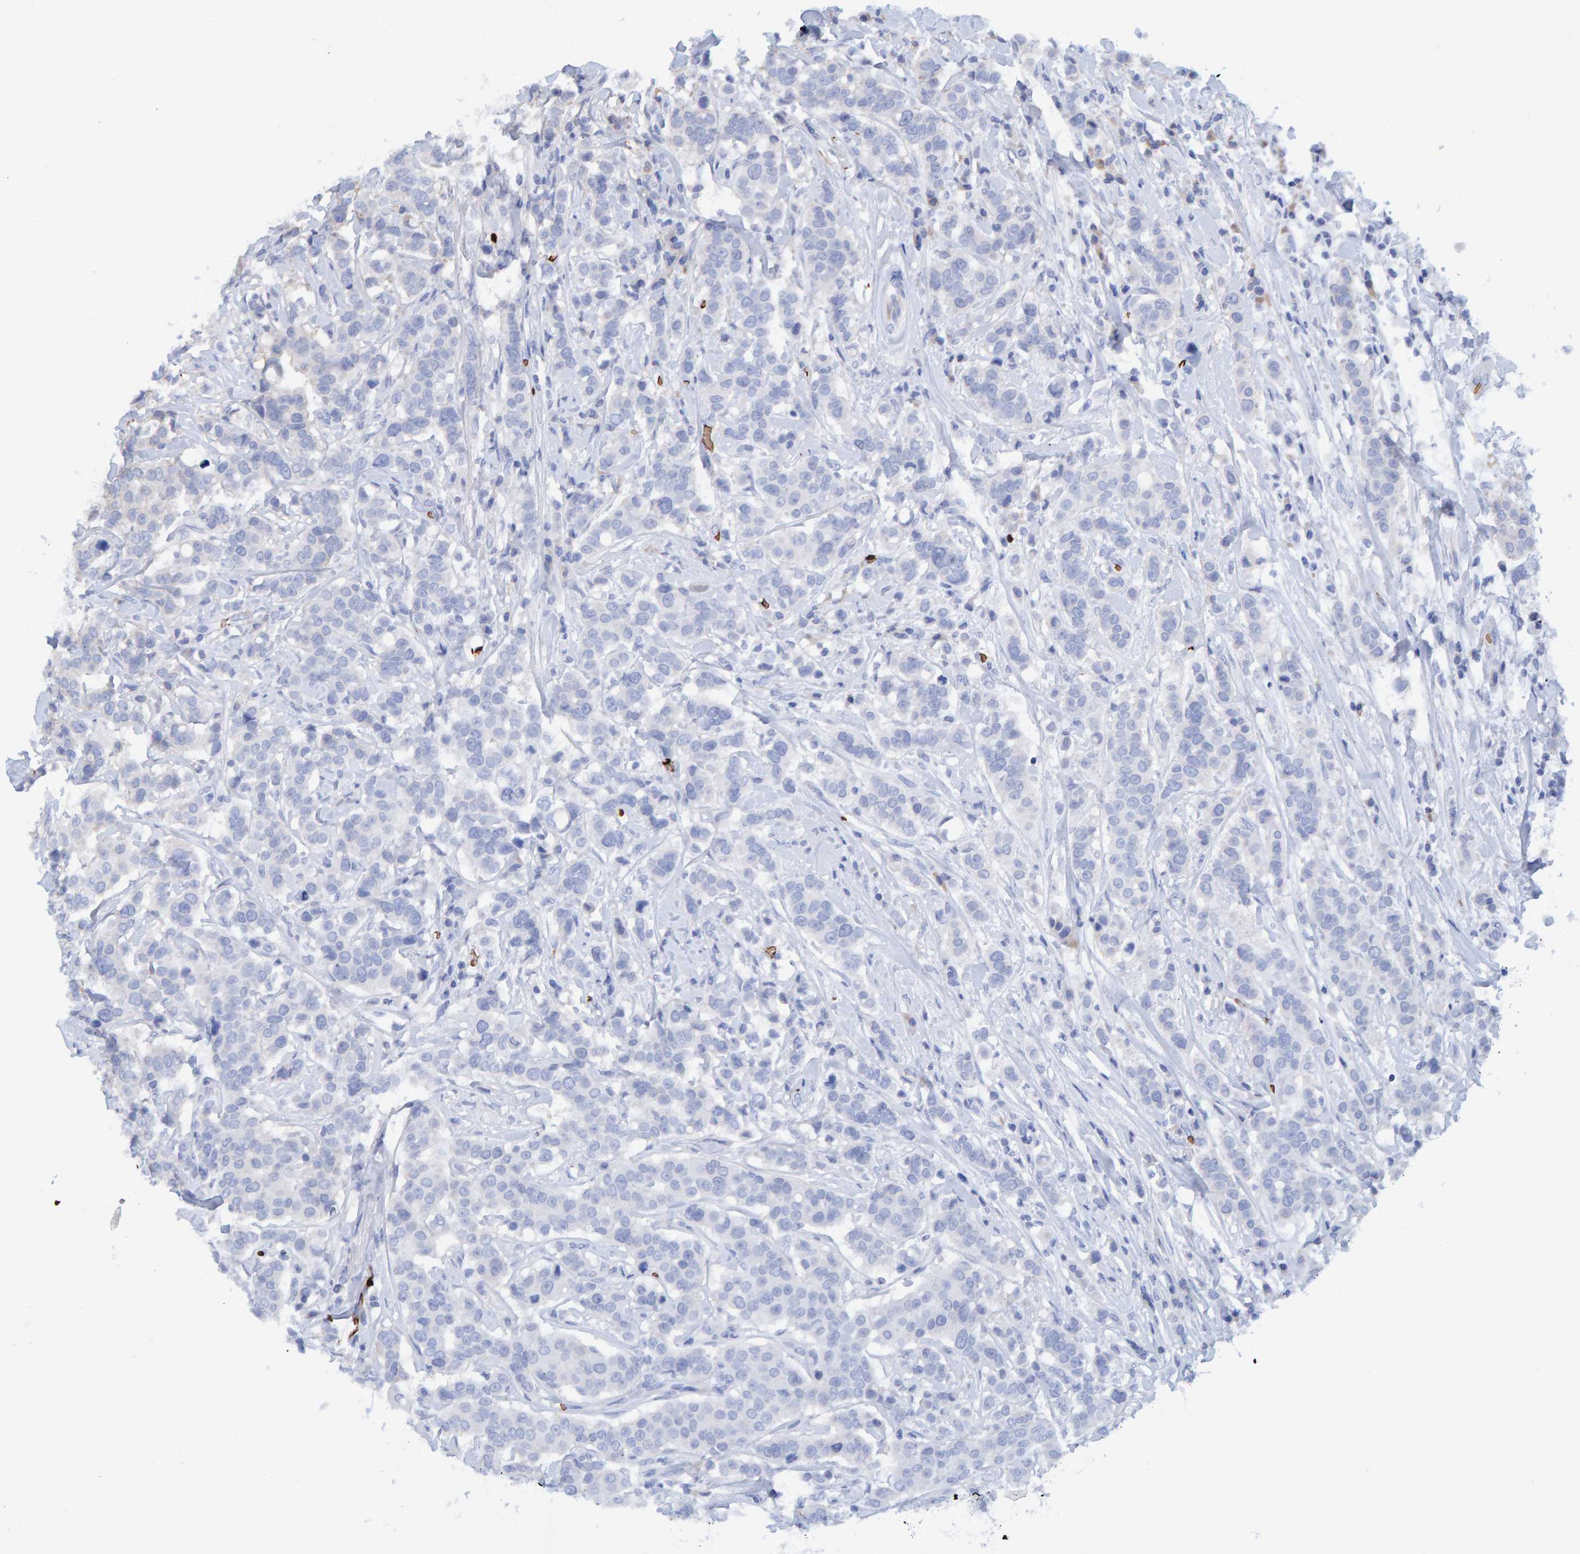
{"staining": {"intensity": "negative", "quantity": "none", "location": "none"}, "tissue": "breast cancer", "cell_type": "Tumor cells", "image_type": "cancer", "snomed": [{"axis": "morphology", "description": "Duct carcinoma"}, {"axis": "topography", "description": "Breast"}], "caption": "The histopathology image shows no significant expression in tumor cells of breast cancer (infiltrating ductal carcinoma).", "gene": "VPS9D1", "patient": {"sex": "female", "age": 27}}